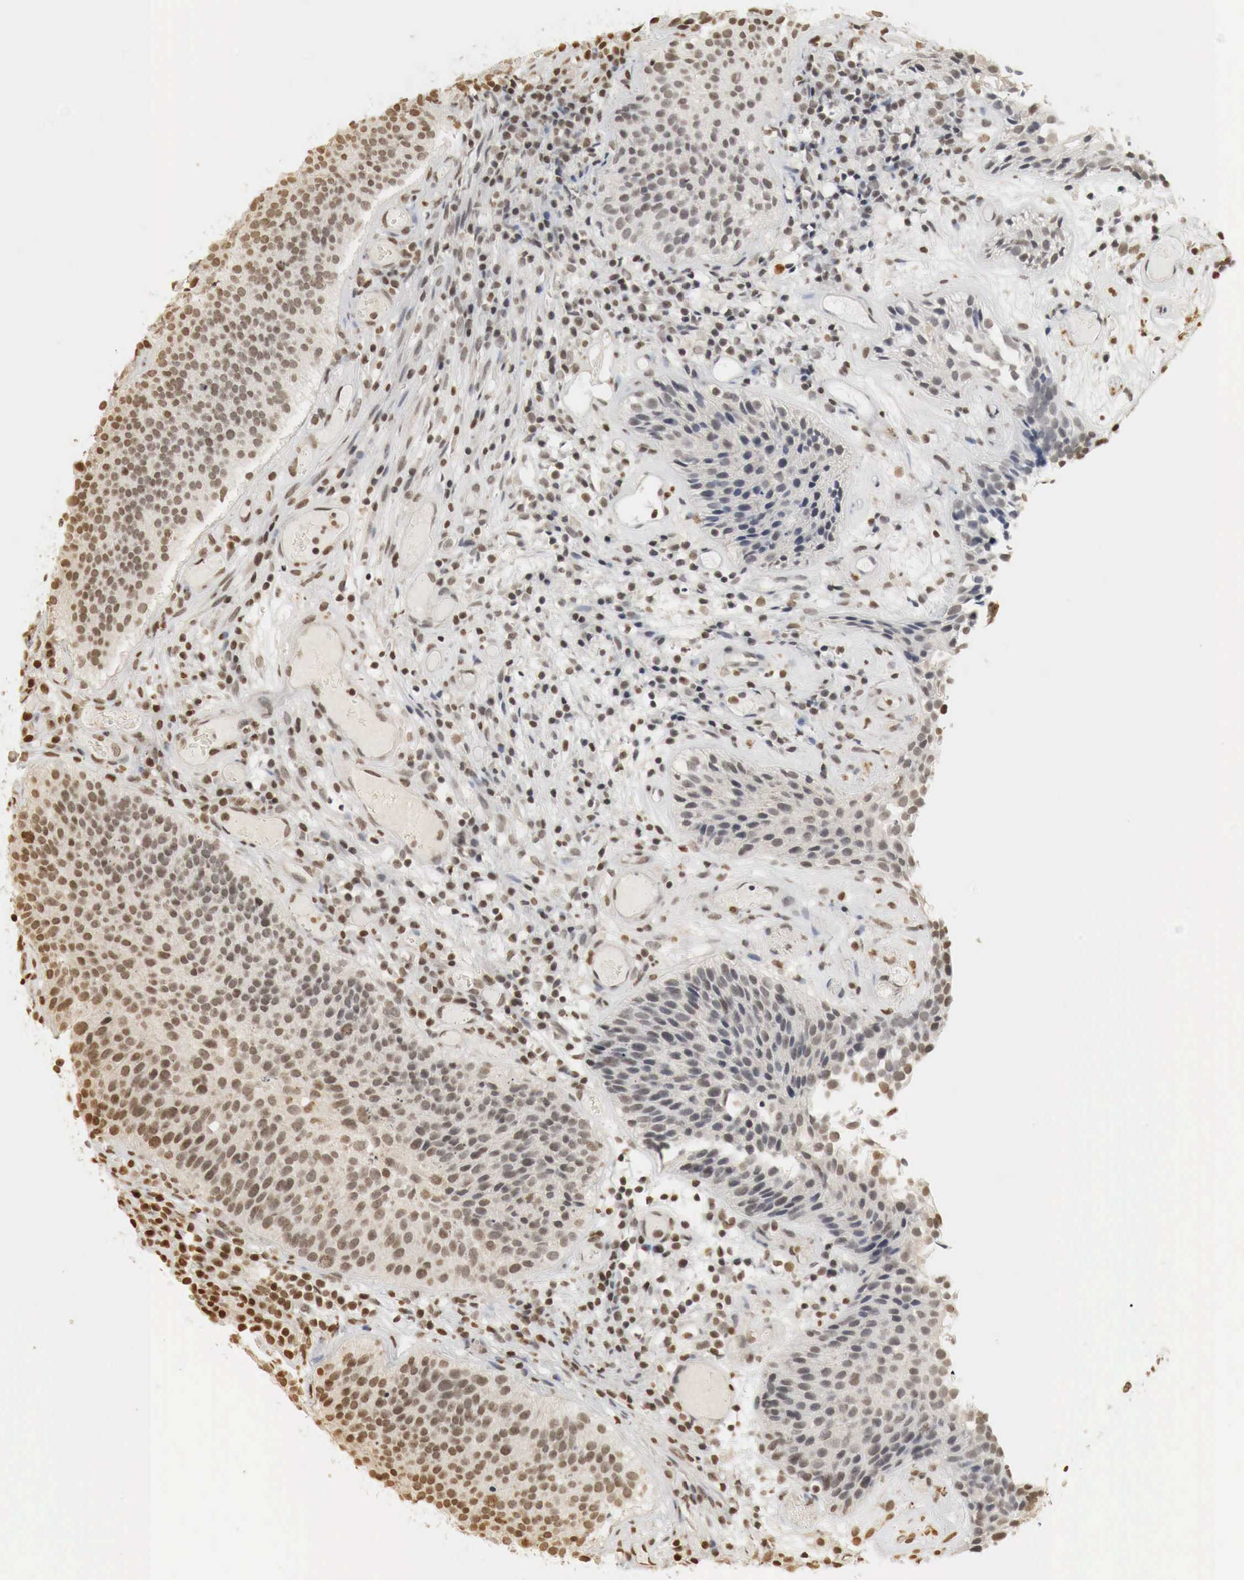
{"staining": {"intensity": "weak", "quantity": "25%-75%", "location": "cytoplasmic/membranous,nuclear"}, "tissue": "urothelial cancer", "cell_type": "Tumor cells", "image_type": "cancer", "snomed": [{"axis": "morphology", "description": "Urothelial carcinoma, Low grade"}, {"axis": "topography", "description": "Urinary bladder"}], "caption": "Protein expression analysis of human low-grade urothelial carcinoma reveals weak cytoplasmic/membranous and nuclear positivity in about 25%-75% of tumor cells. (DAB IHC with brightfield microscopy, high magnification).", "gene": "ERBB4", "patient": {"sex": "male", "age": 85}}